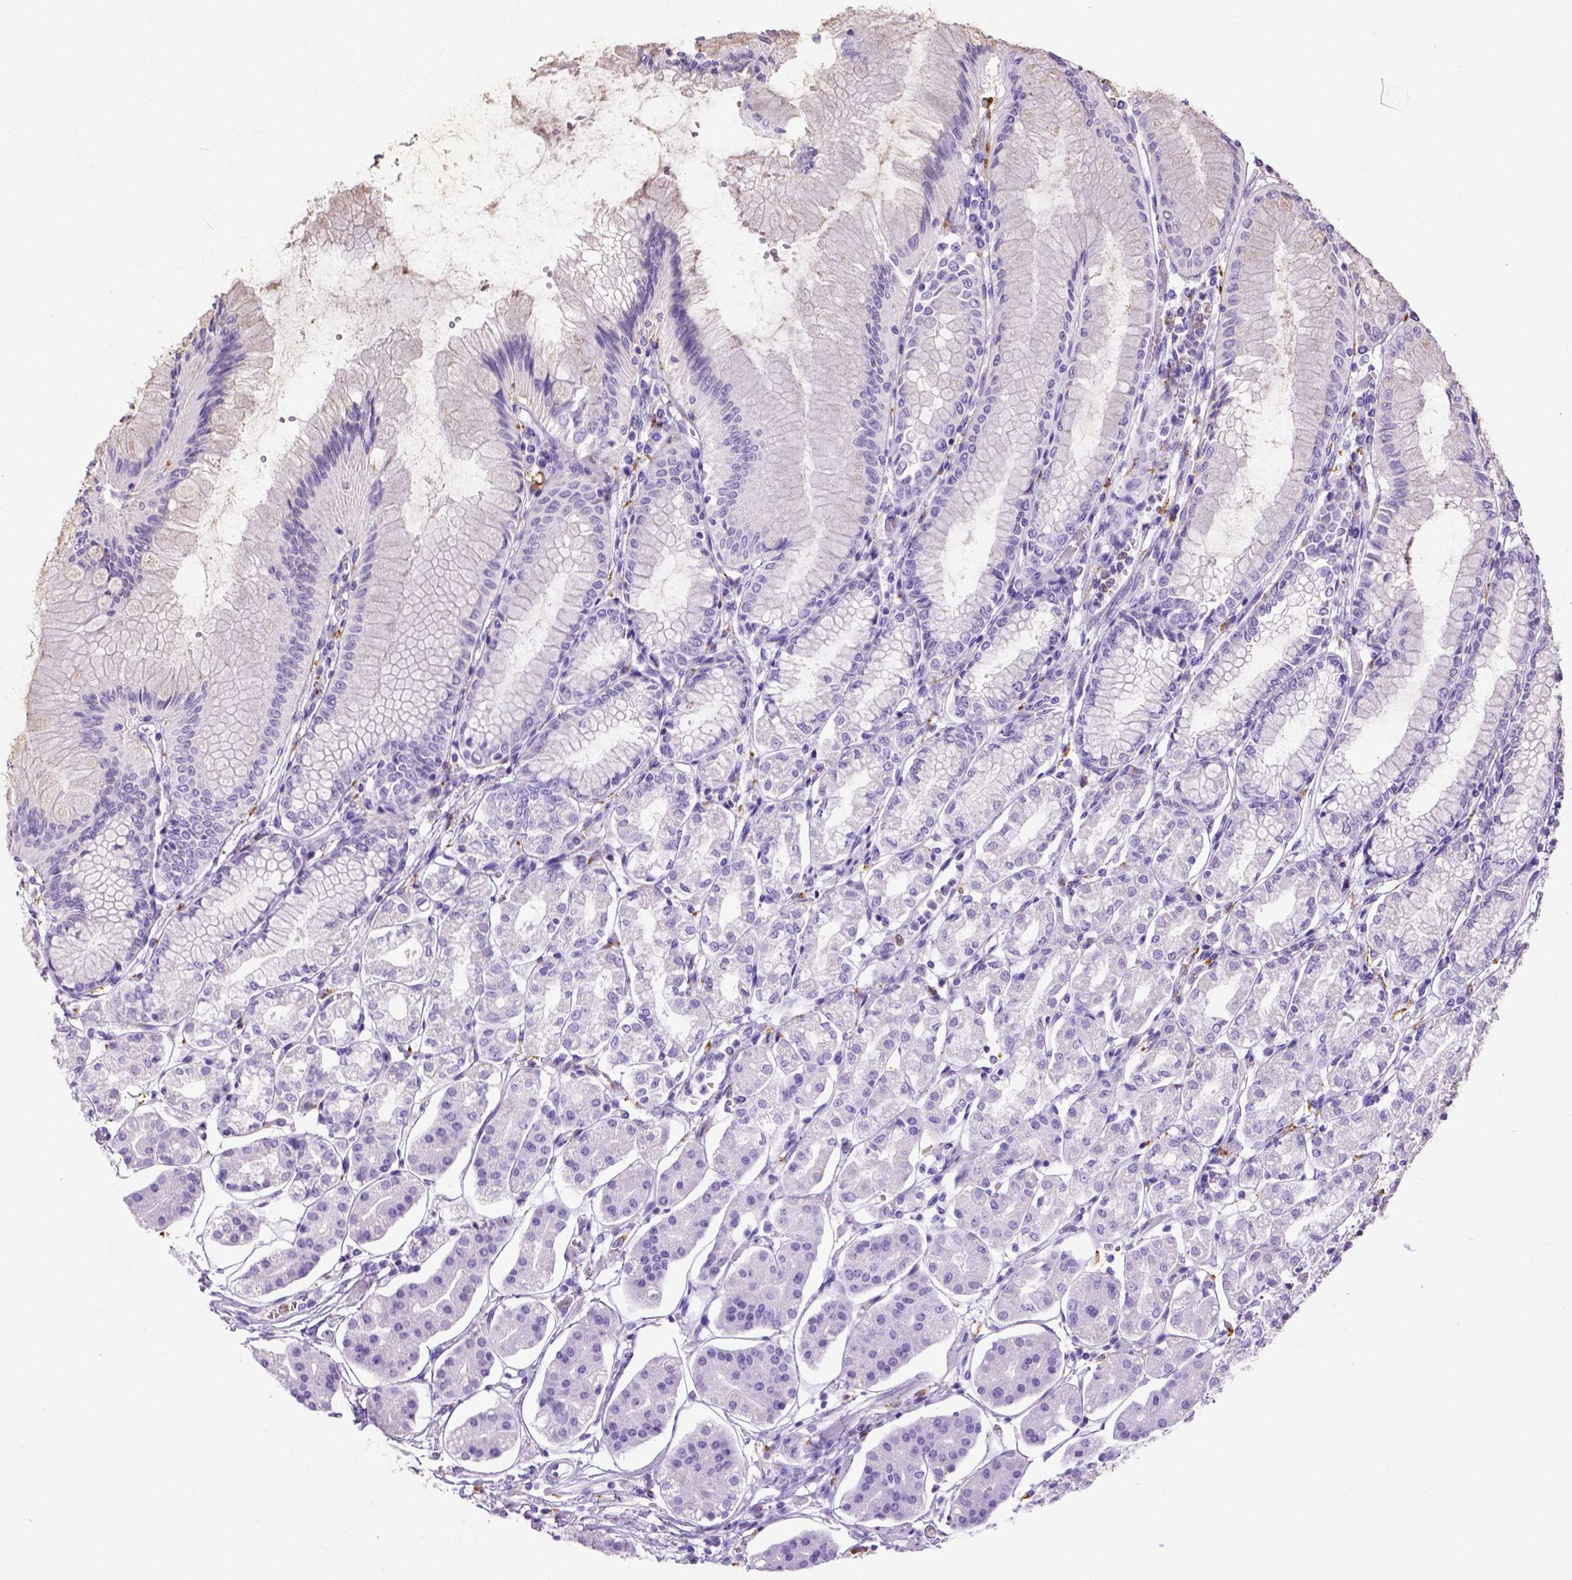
{"staining": {"intensity": "negative", "quantity": "none", "location": "none"}, "tissue": "stomach", "cell_type": "Glandular cells", "image_type": "normal", "snomed": [{"axis": "morphology", "description": "Normal tissue, NOS"}, {"axis": "topography", "description": "Skeletal muscle"}, {"axis": "topography", "description": "Stomach"}], "caption": "This is an immunohistochemistry (IHC) histopathology image of normal stomach. There is no staining in glandular cells.", "gene": "CD68", "patient": {"sex": "female", "age": 57}}